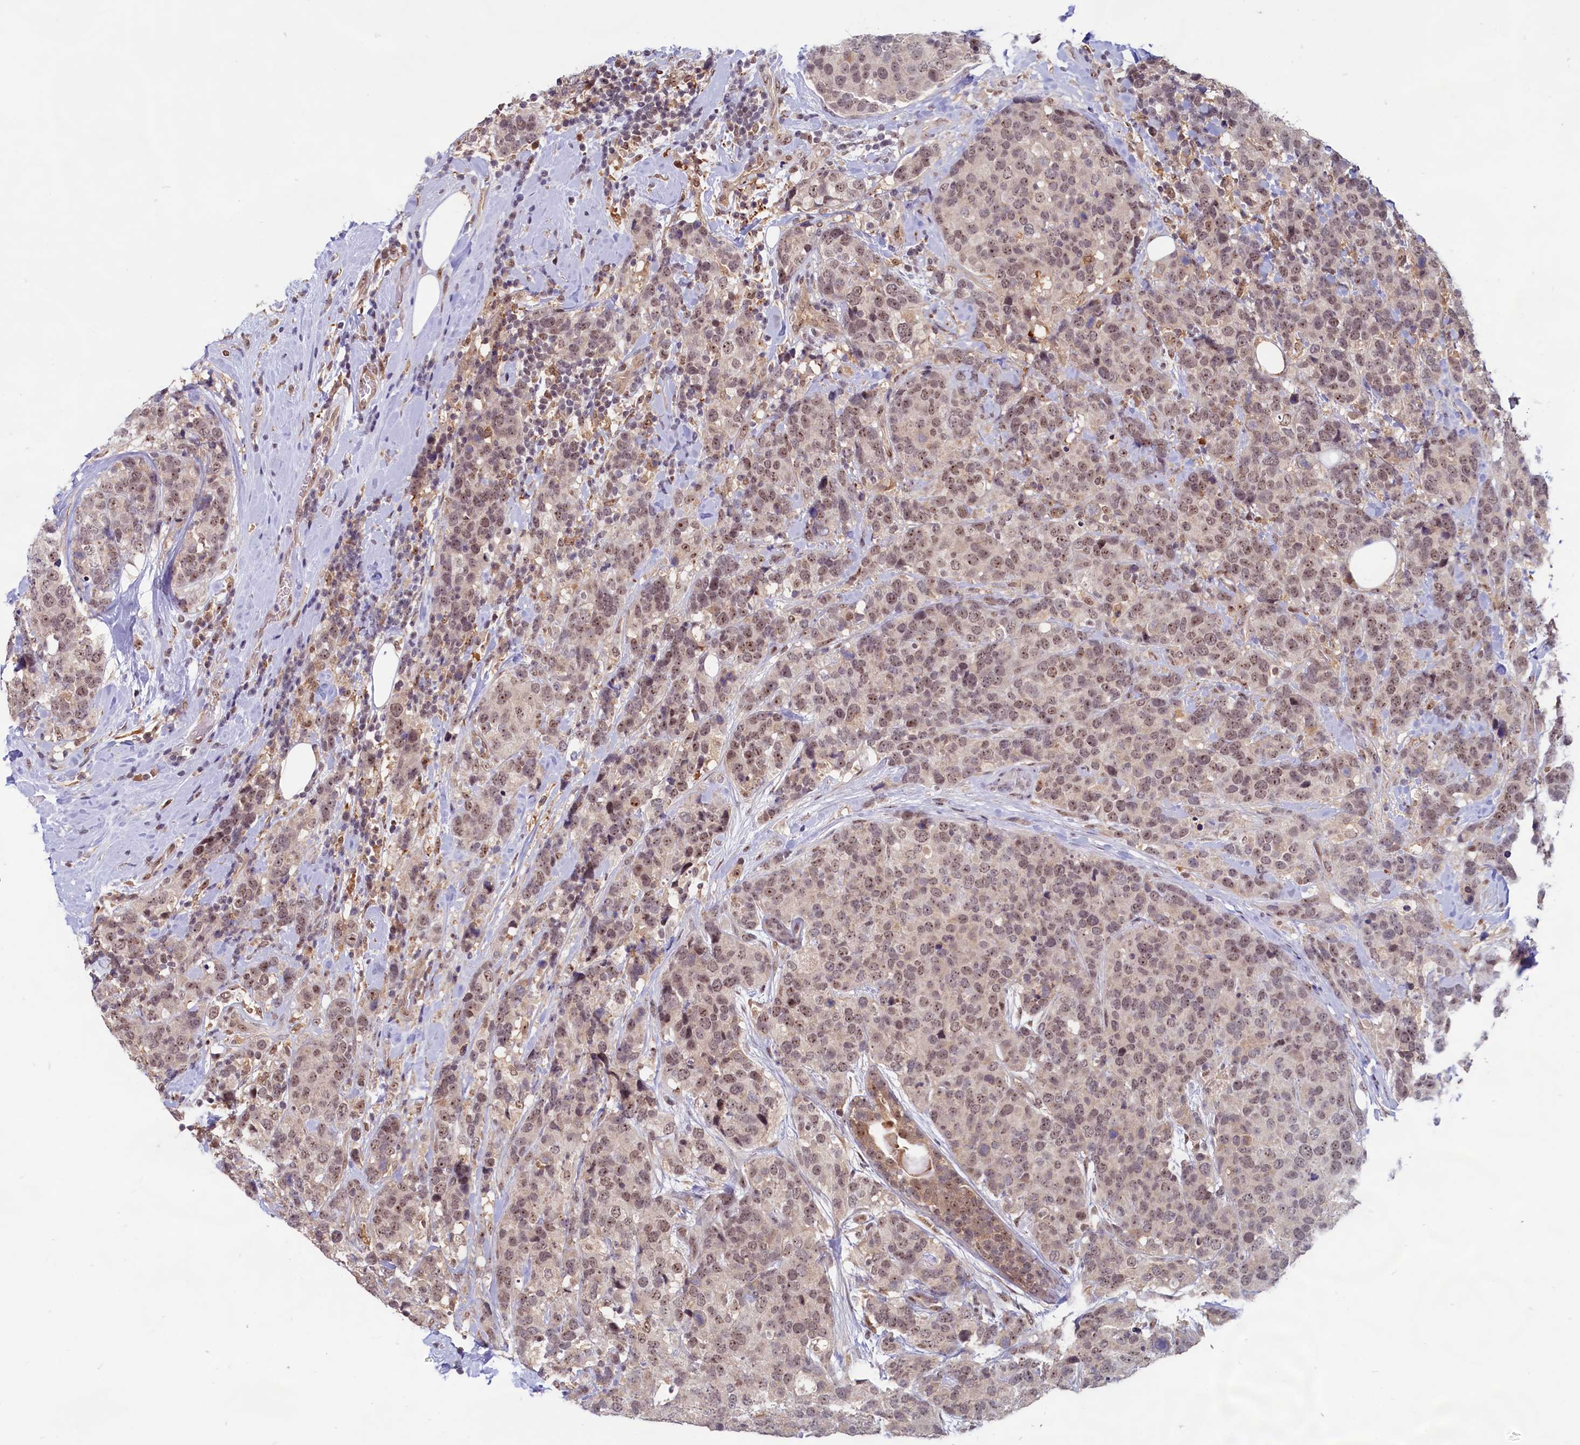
{"staining": {"intensity": "weak", "quantity": ">75%", "location": "nuclear"}, "tissue": "breast cancer", "cell_type": "Tumor cells", "image_type": "cancer", "snomed": [{"axis": "morphology", "description": "Lobular carcinoma"}, {"axis": "topography", "description": "Breast"}], "caption": "Immunohistochemical staining of human breast cancer demonstrates low levels of weak nuclear staining in about >75% of tumor cells.", "gene": "C1D", "patient": {"sex": "female", "age": 59}}